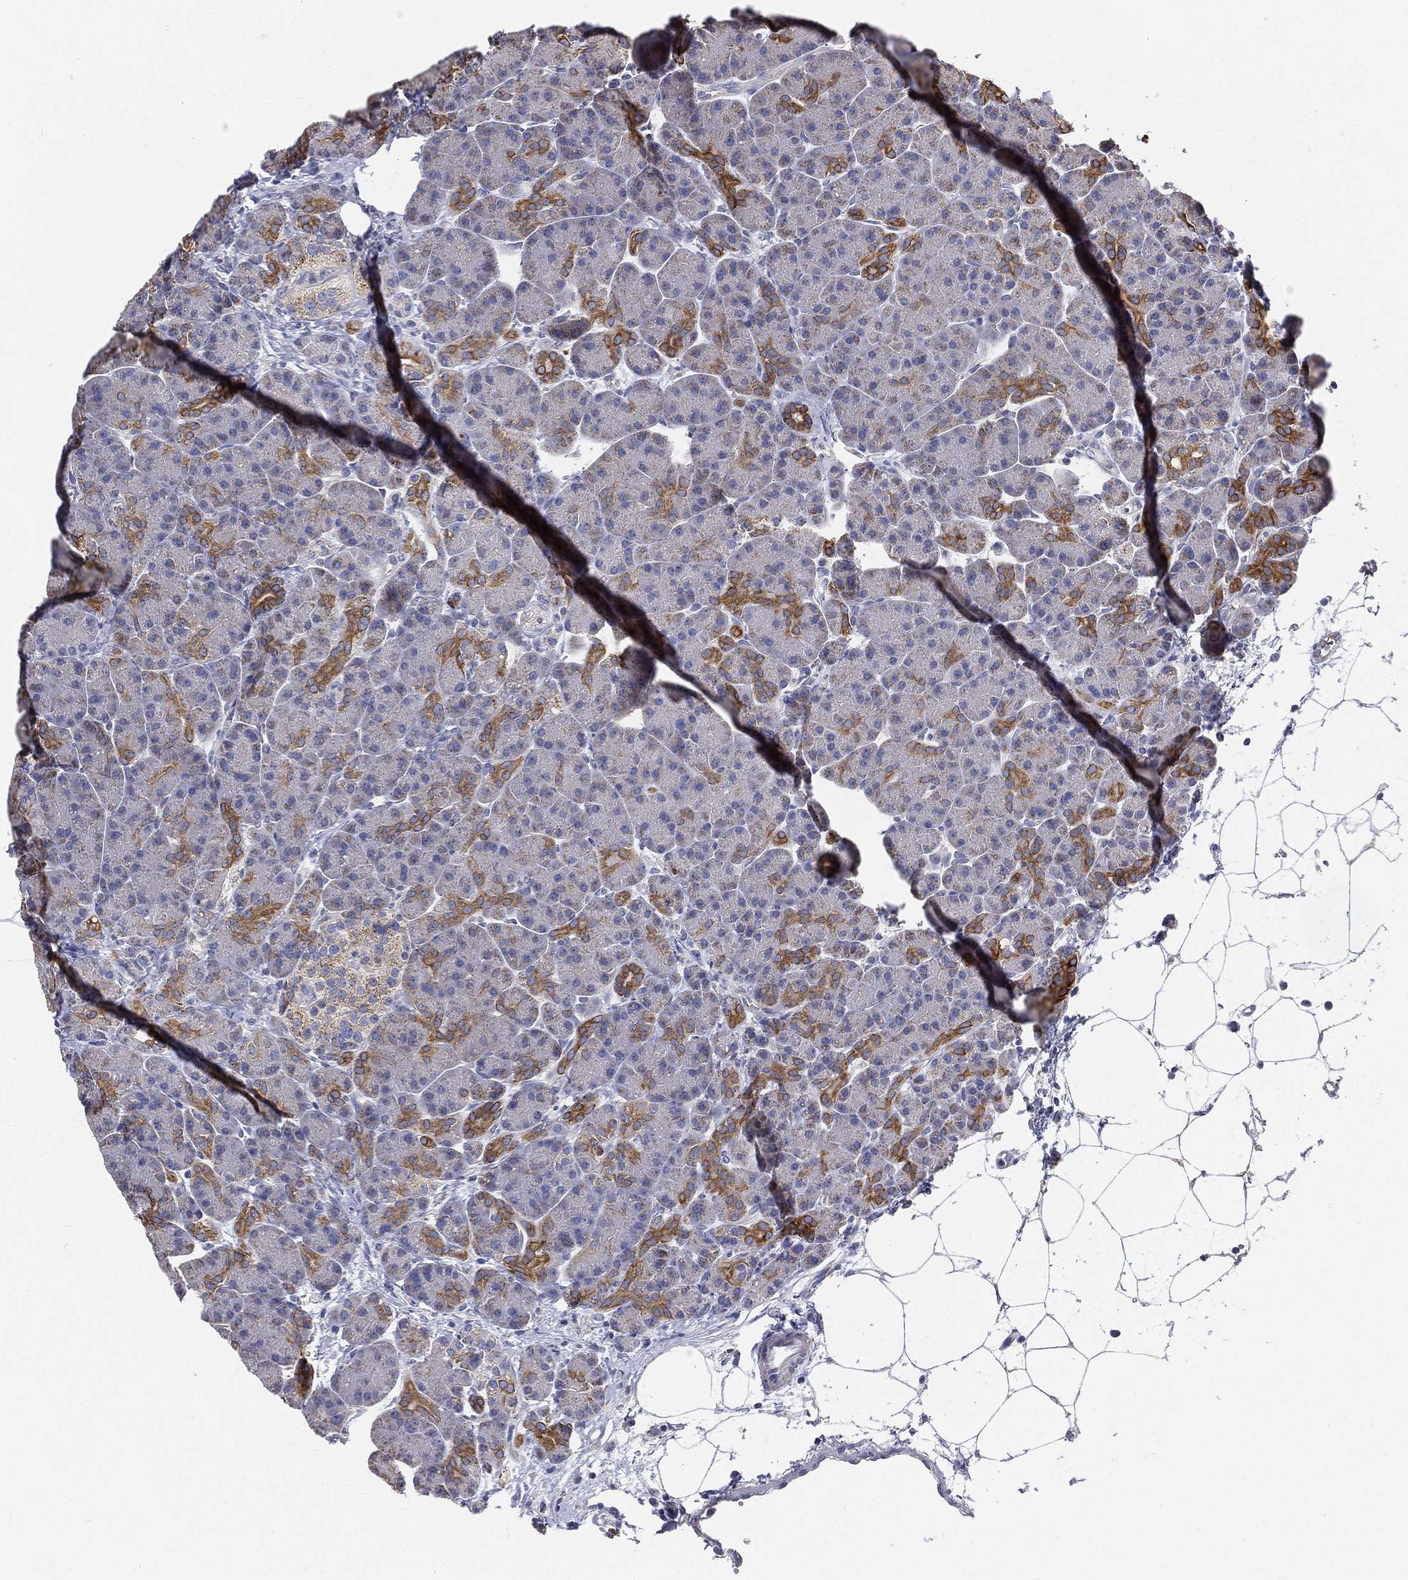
{"staining": {"intensity": "moderate", "quantity": "<25%", "location": "cytoplasmic/membranous"}, "tissue": "pancreas", "cell_type": "Exocrine glandular cells", "image_type": "normal", "snomed": [{"axis": "morphology", "description": "Normal tissue, NOS"}, {"axis": "topography", "description": "Pancreas"}], "caption": "IHC photomicrograph of normal pancreas: pancreas stained using IHC demonstrates low levels of moderate protein expression localized specifically in the cytoplasmic/membranous of exocrine glandular cells, appearing as a cytoplasmic/membranous brown color.", "gene": "PWWP3A", "patient": {"sex": "female", "age": 63}}